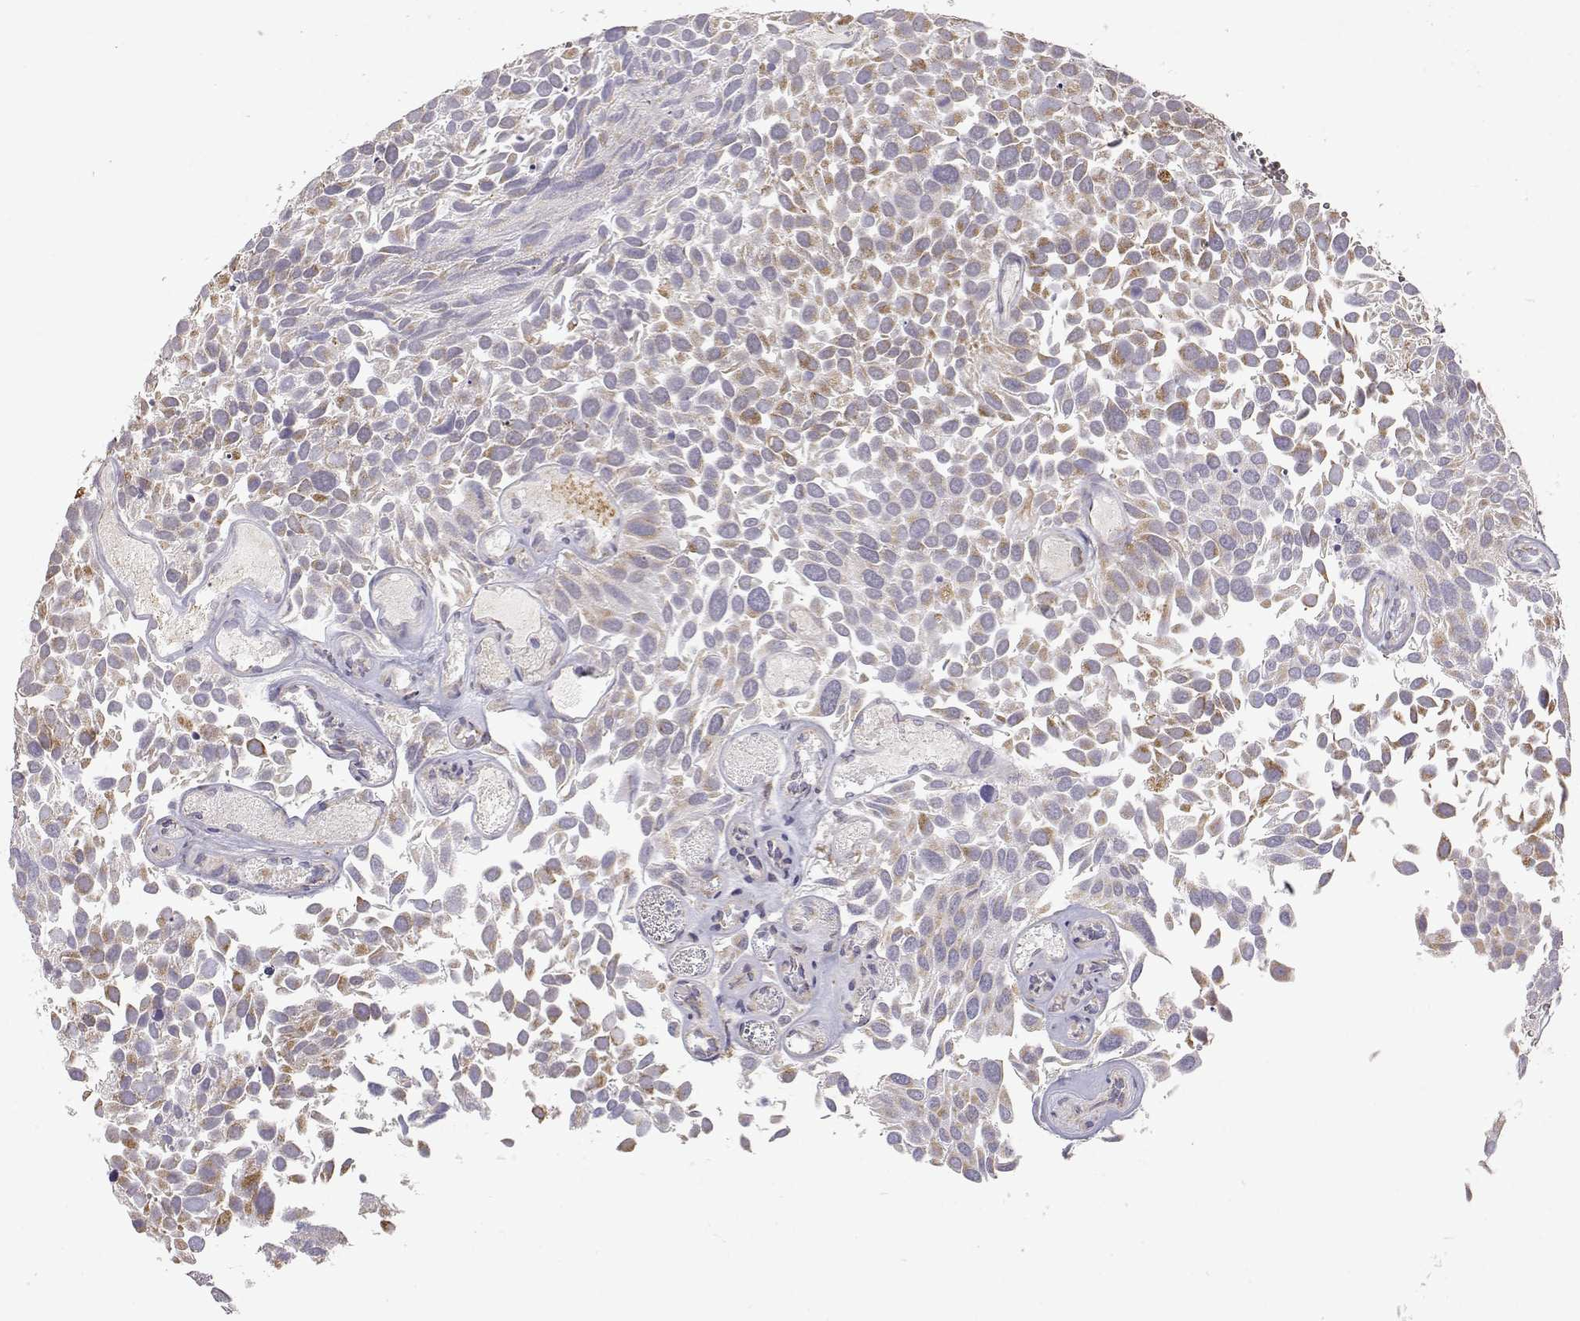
{"staining": {"intensity": "weak", "quantity": "25%-75%", "location": "cytoplasmic/membranous"}, "tissue": "urothelial cancer", "cell_type": "Tumor cells", "image_type": "cancer", "snomed": [{"axis": "morphology", "description": "Urothelial carcinoma, Low grade"}, {"axis": "topography", "description": "Urinary bladder"}], "caption": "A photomicrograph of urothelial cancer stained for a protein exhibits weak cytoplasmic/membranous brown staining in tumor cells. (Brightfield microscopy of DAB IHC at high magnification).", "gene": "EXOG", "patient": {"sex": "female", "age": 69}}